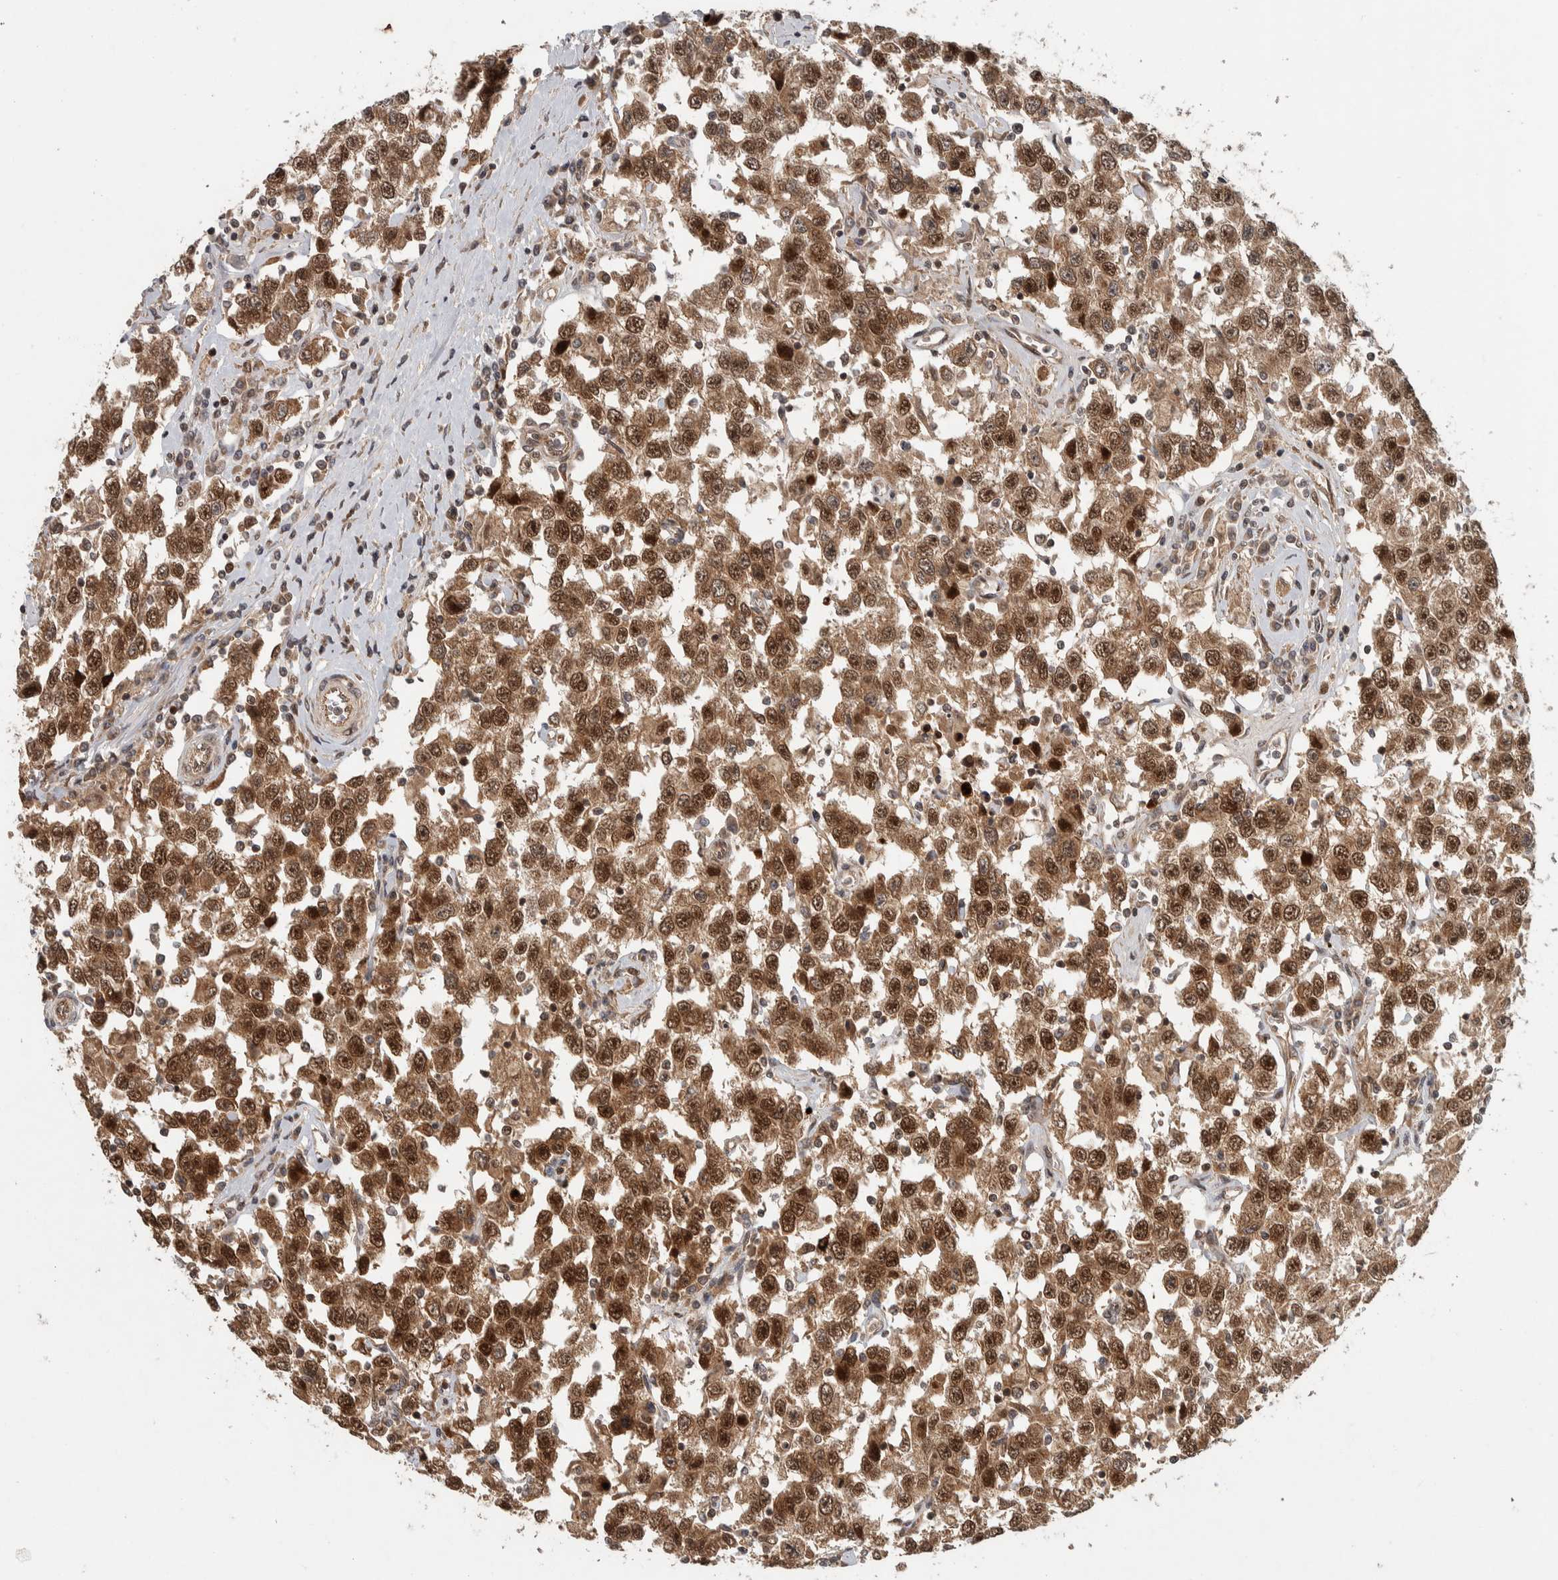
{"staining": {"intensity": "moderate", "quantity": ">75%", "location": "cytoplasmic/membranous,nuclear"}, "tissue": "testis cancer", "cell_type": "Tumor cells", "image_type": "cancer", "snomed": [{"axis": "morphology", "description": "Seminoma, NOS"}, {"axis": "topography", "description": "Testis"}], "caption": "Testis cancer stained with a protein marker shows moderate staining in tumor cells.", "gene": "RPS6KA4", "patient": {"sex": "male", "age": 41}}